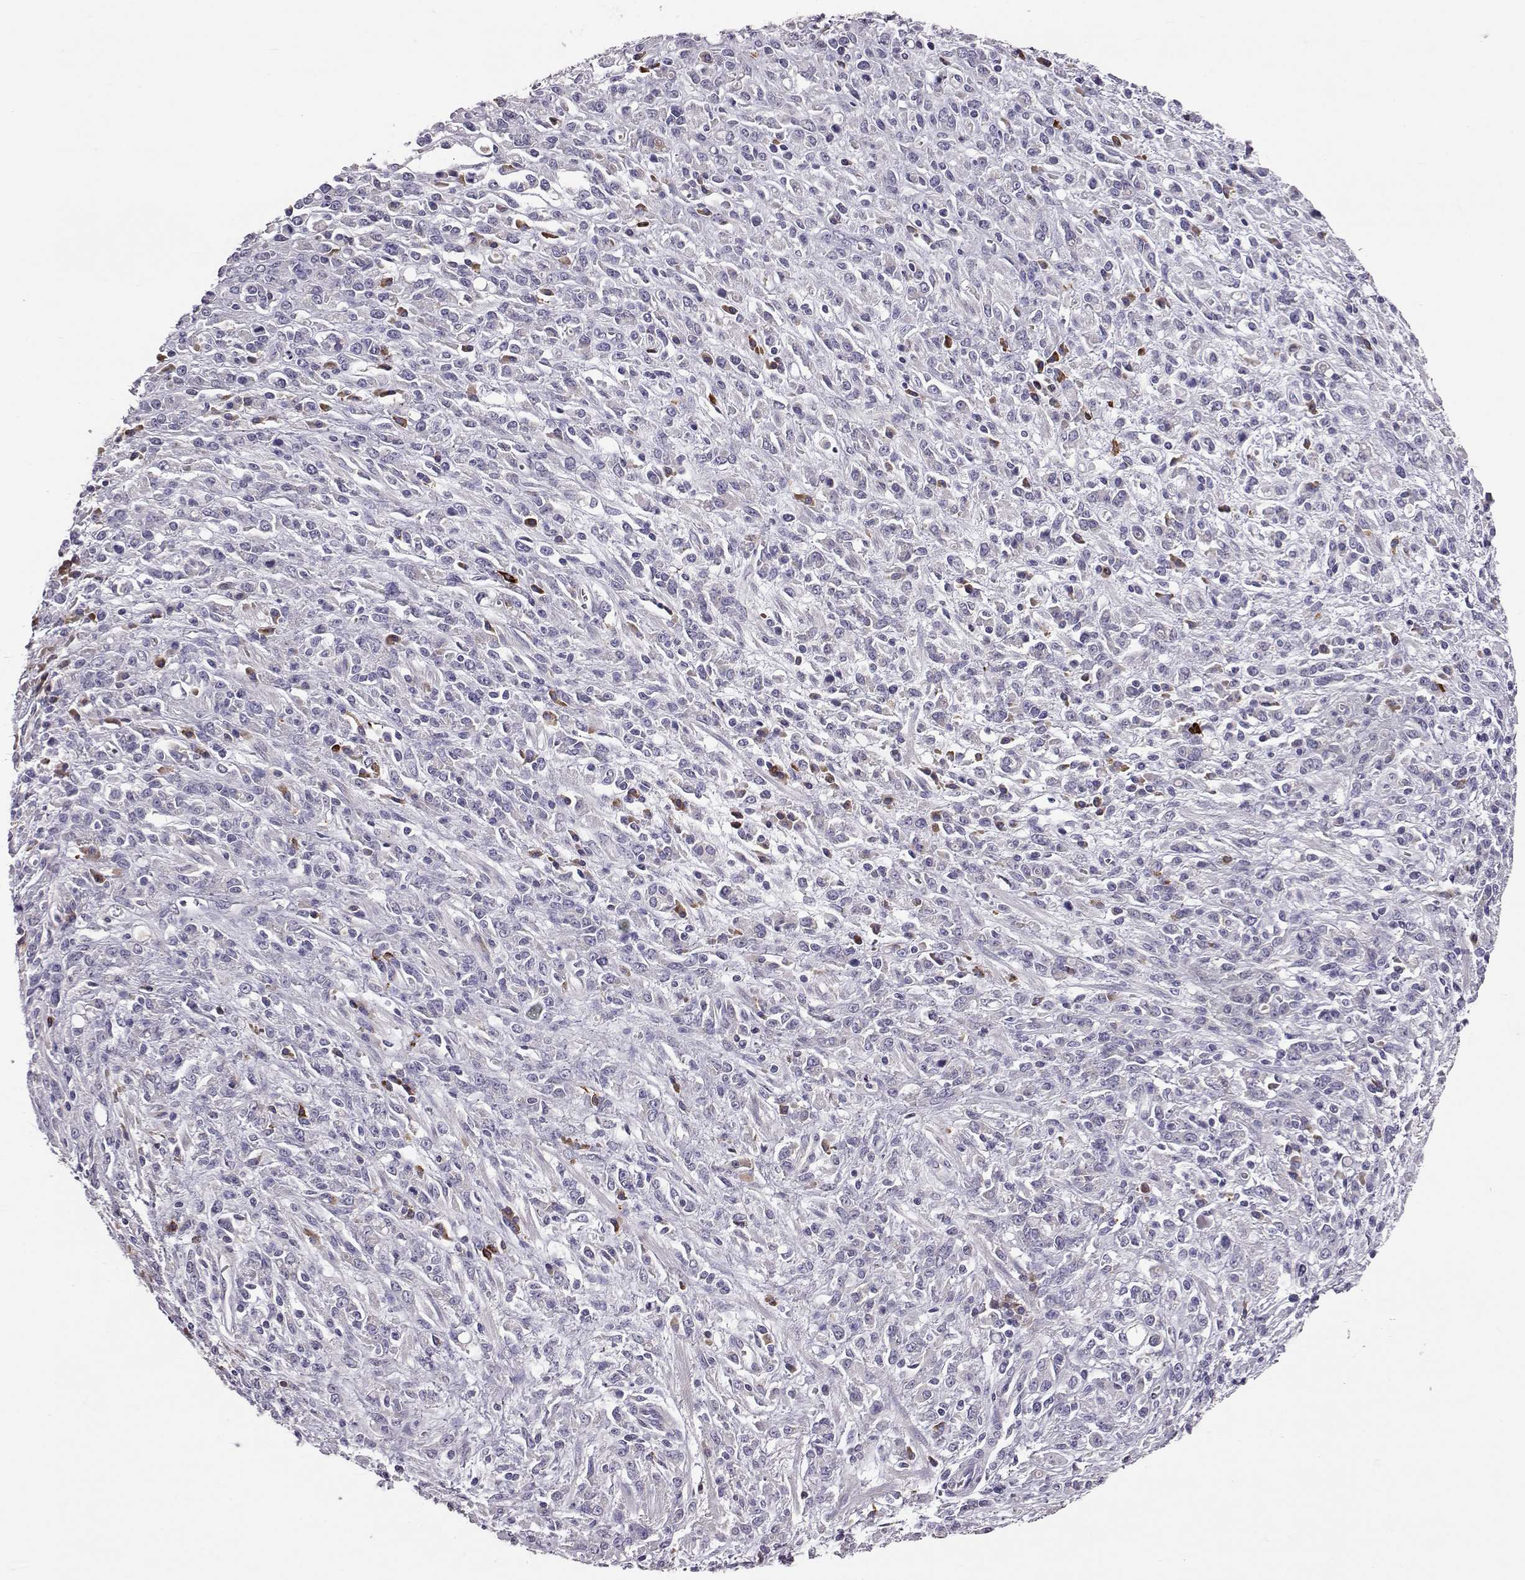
{"staining": {"intensity": "negative", "quantity": "none", "location": "none"}, "tissue": "stomach cancer", "cell_type": "Tumor cells", "image_type": "cancer", "snomed": [{"axis": "morphology", "description": "Adenocarcinoma, NOS"}, {"axis": "topography", "description": "Stomach"}], "caption": "Stomach cancer was stained to show a protein in brown. There is no significant positivity in tumor cells. (Stains: DAB immunohistochemistry with hematoxylin counter stain, Microscopy: brightfield microscopy at high magnification).", "gene": "ADGRG5", "patient": {"sex": "female", "age": 57}}